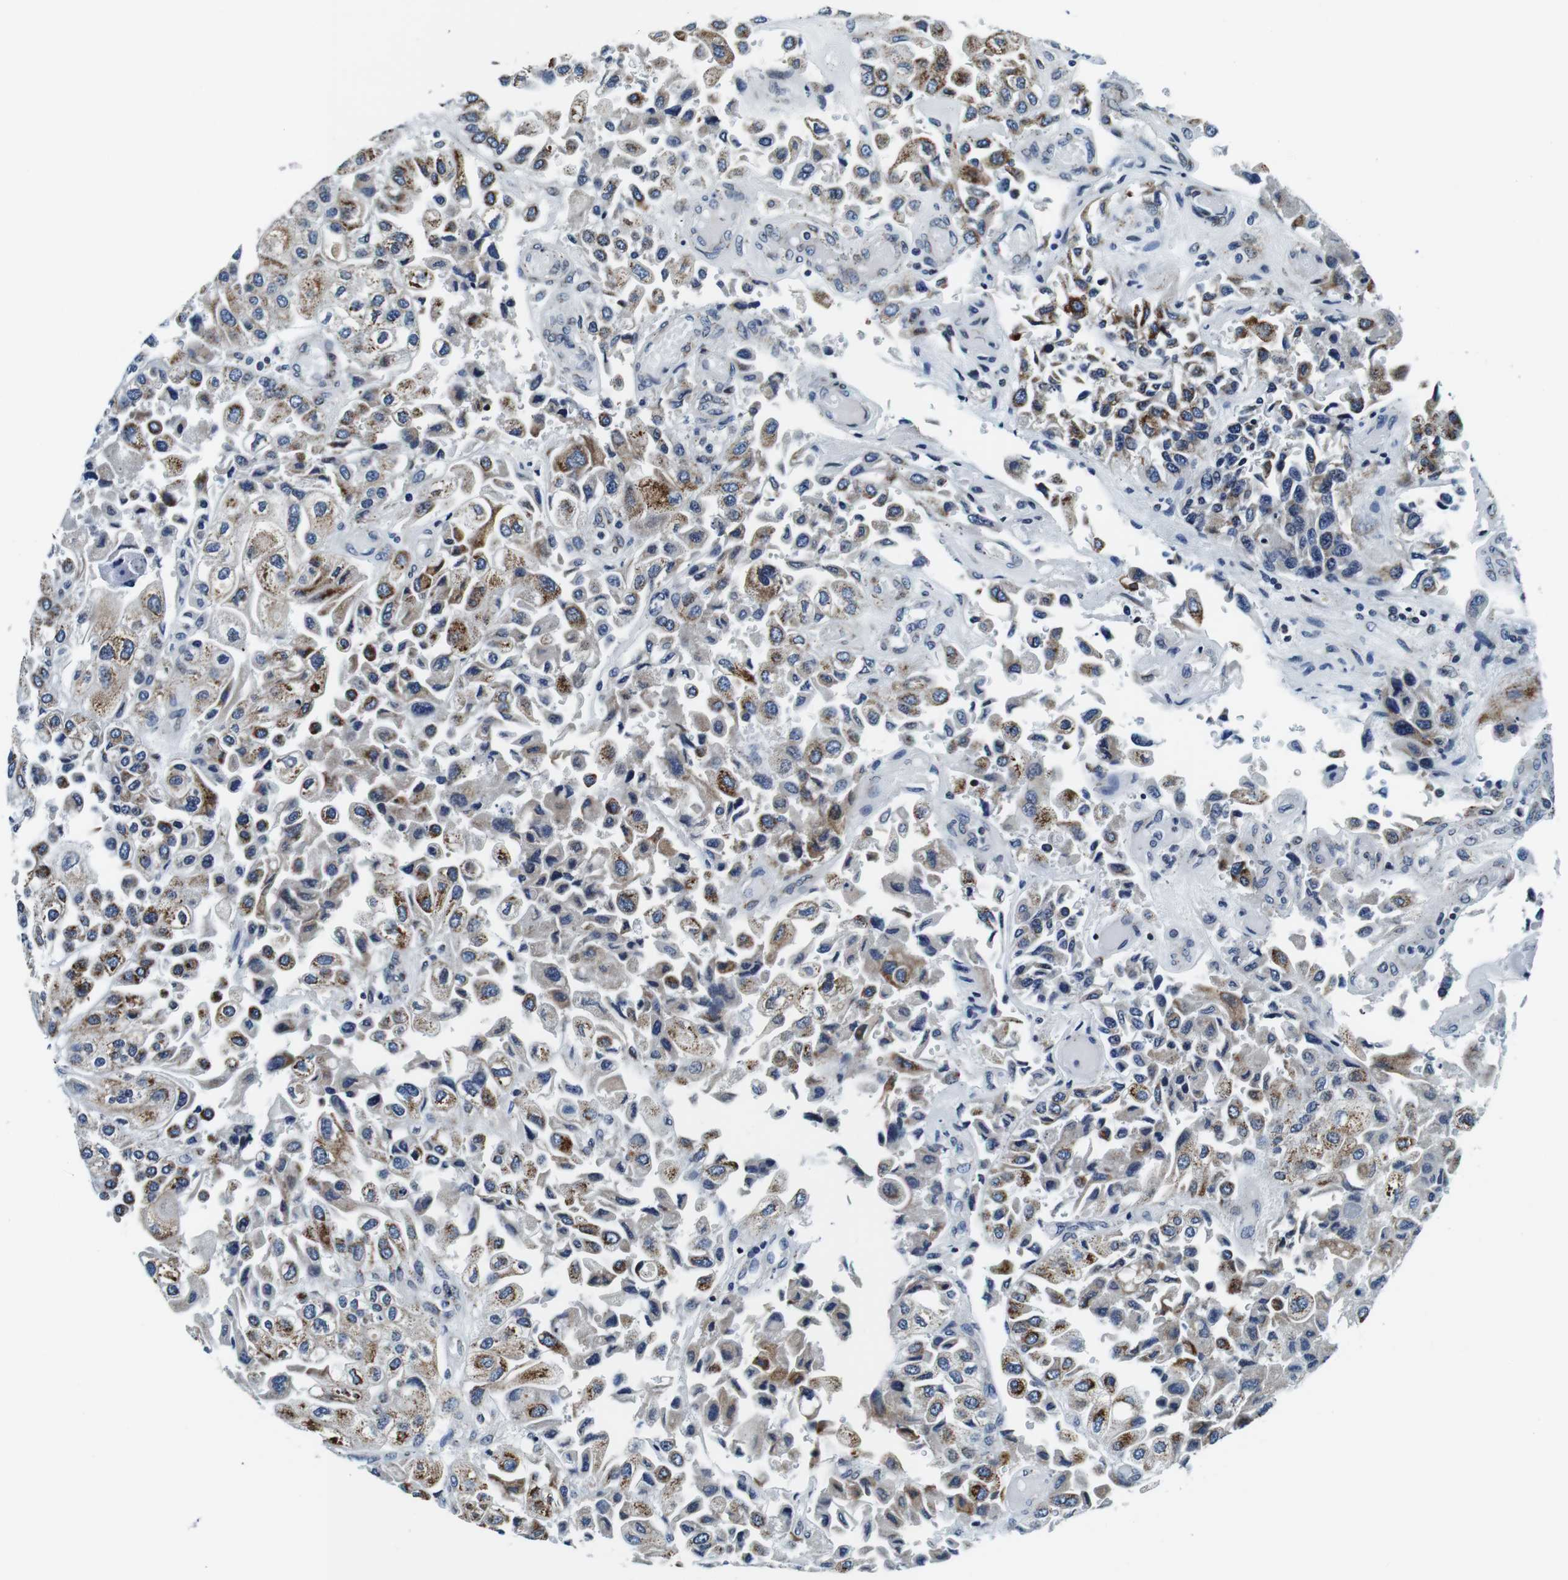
{"staining": {"intensity": "moderate", "quantity": "25%-75%", "location": "cytoplasmic/membranous"}, "tissue": "urothelial cancer", "cell_type": "Tumor cells", "image_type": "cancer", "snomed": [{"axis": "morphology", "description": "Urothelial carcinoma, High grade"}, {"axis": "topography", "description": "Urinary bladder"}], "caption": "A micrograph showing moderate cytoplasmic/membranous positivity in about 25%-75% of tumor cells in high-grade urothelial carcinoma, as visualized by brown immunohistochemical staining.", "gene": "FAR2", "patient": {"sex": "female", "age": 64}}